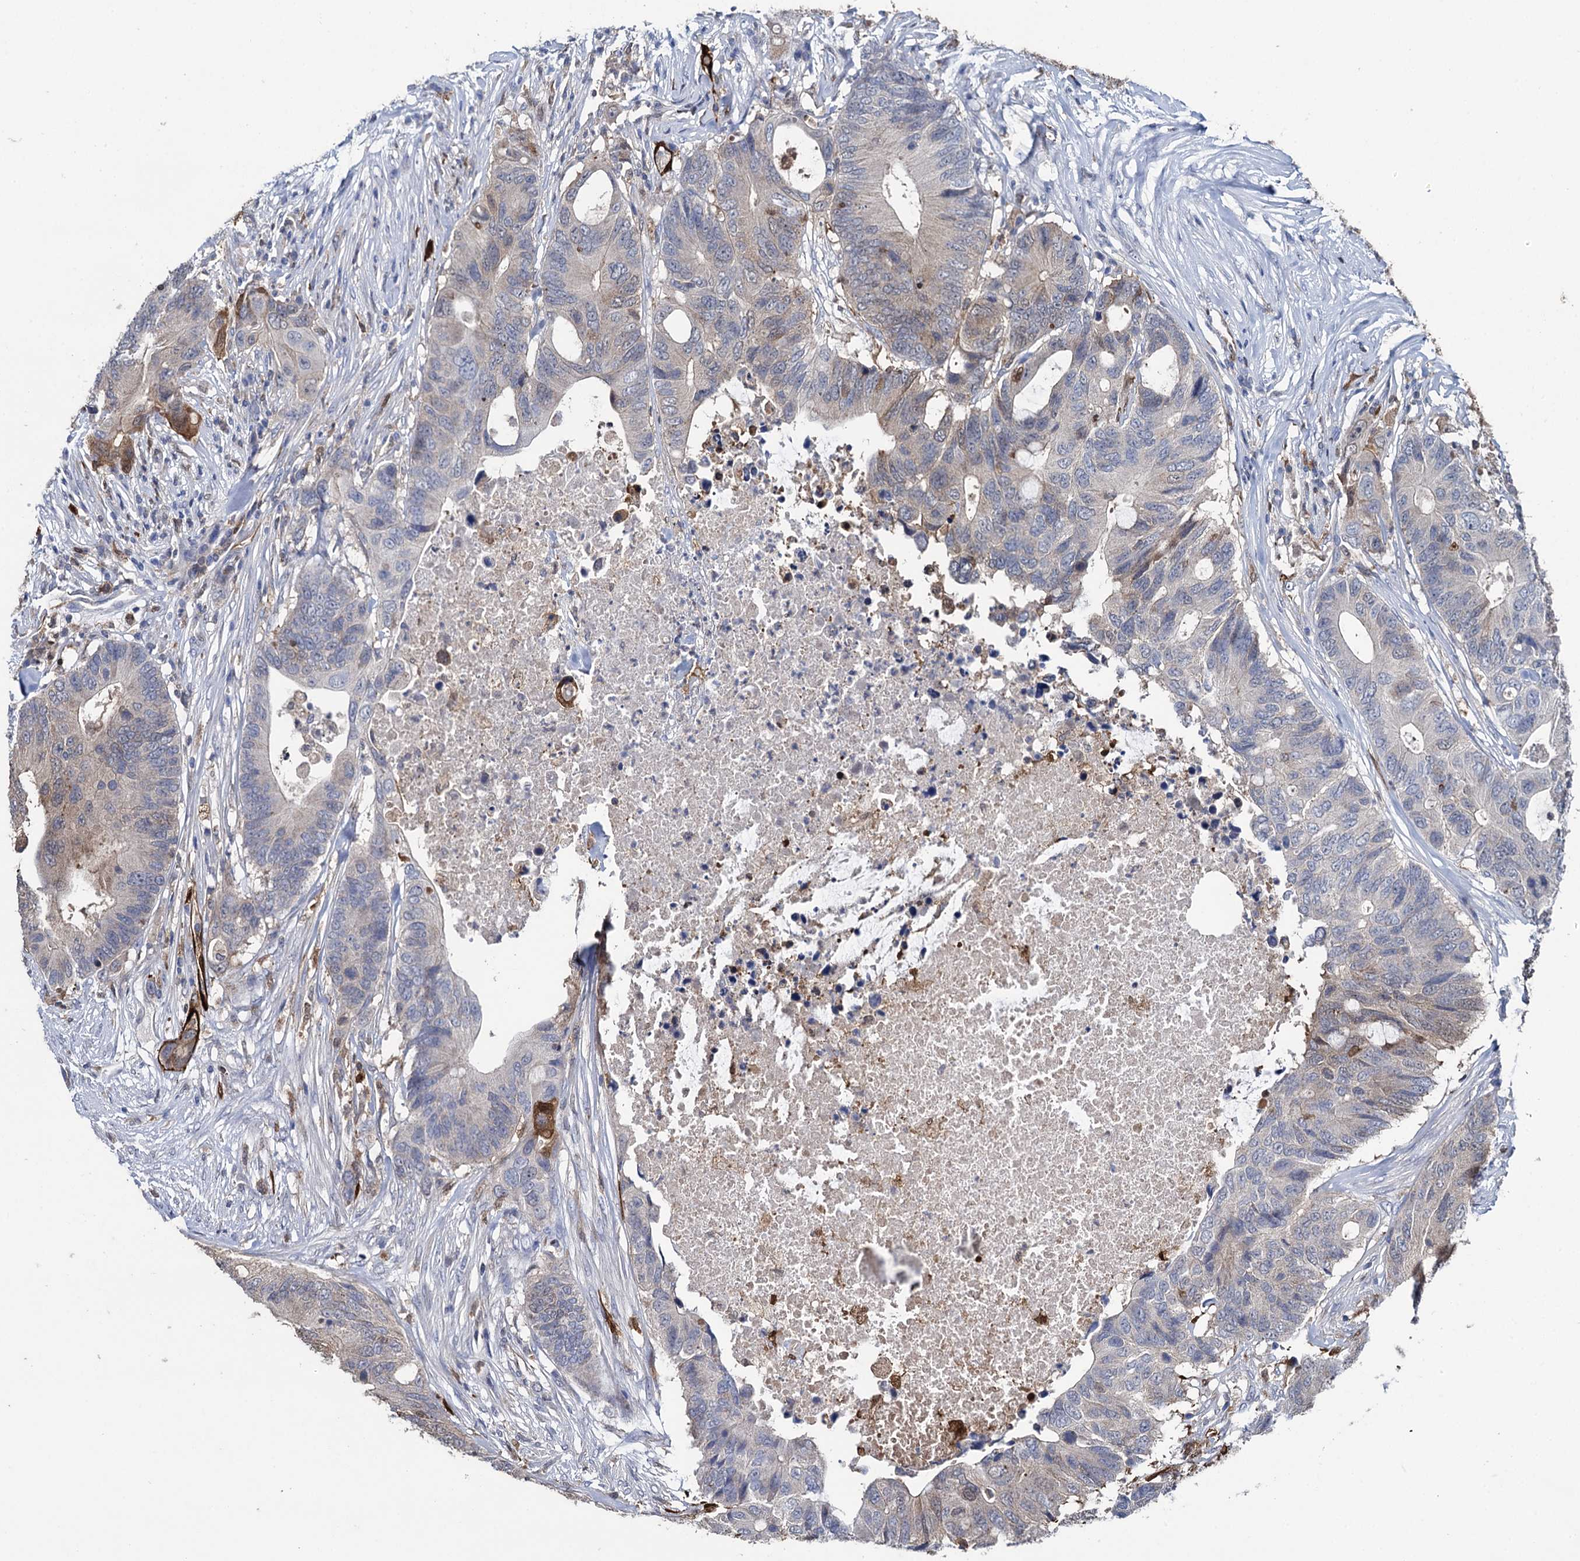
{"staining": {"intensity": "negative", "quantity": "none", "location": "none"}, "tissue": "colorectal cancer", "cell_type": "Tumor cells", "image_type": "cancer", "snomed": [{"axis": "morphology", "description": "Adenocarcinoma, NOS"}, {"axis": "topography", "description": "Colon"}], "caption": "Colorectal cancer (adenocarcinoma) was stained to show a protein in brown. There is no significant expression in tumor cells.", "gene": "FABP5", "patient": {"sex": "male", "age": 71}}